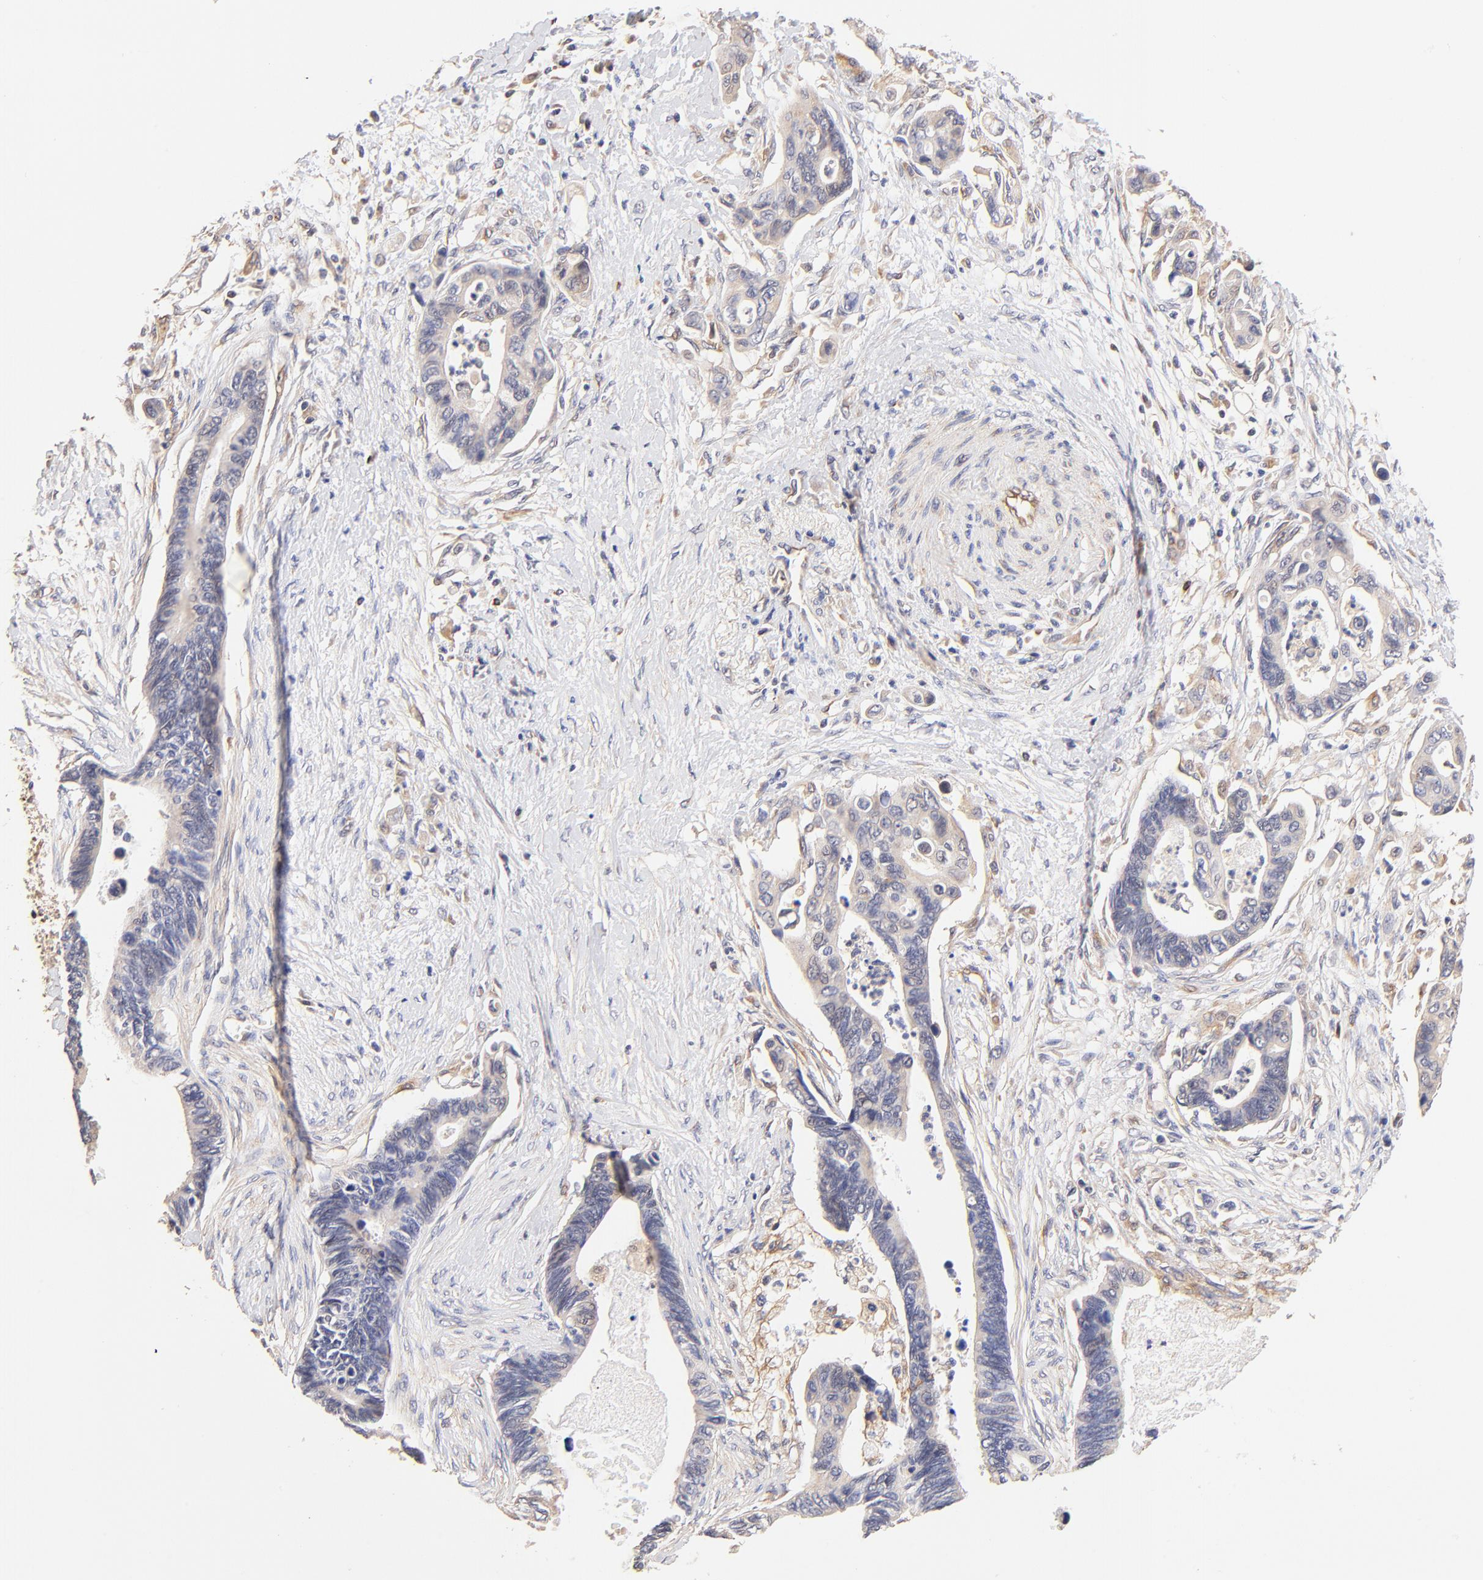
{"staining": {"intensity": "weak", "quantity": ">75%", "location": "cytoplasmic/membranous"}, "tissue": "pancreatic cancer", "cell_type": "Tumor cells", "image_type": "cancer", "snomed": [{"axis": "morphology", "description": "Adenocarcinoma, NOS"}, {"axis": "topography", "description": "Pancreas"}], "caption": "Protein analysis of pancreatic cancer (adenocarcinoma) tissue shows weak cytoplasmic/membranous staining in approximately >75% of tumor cells.", "gene": "TNFAIP3", "patient": {"sex": "female", "age": 70}}